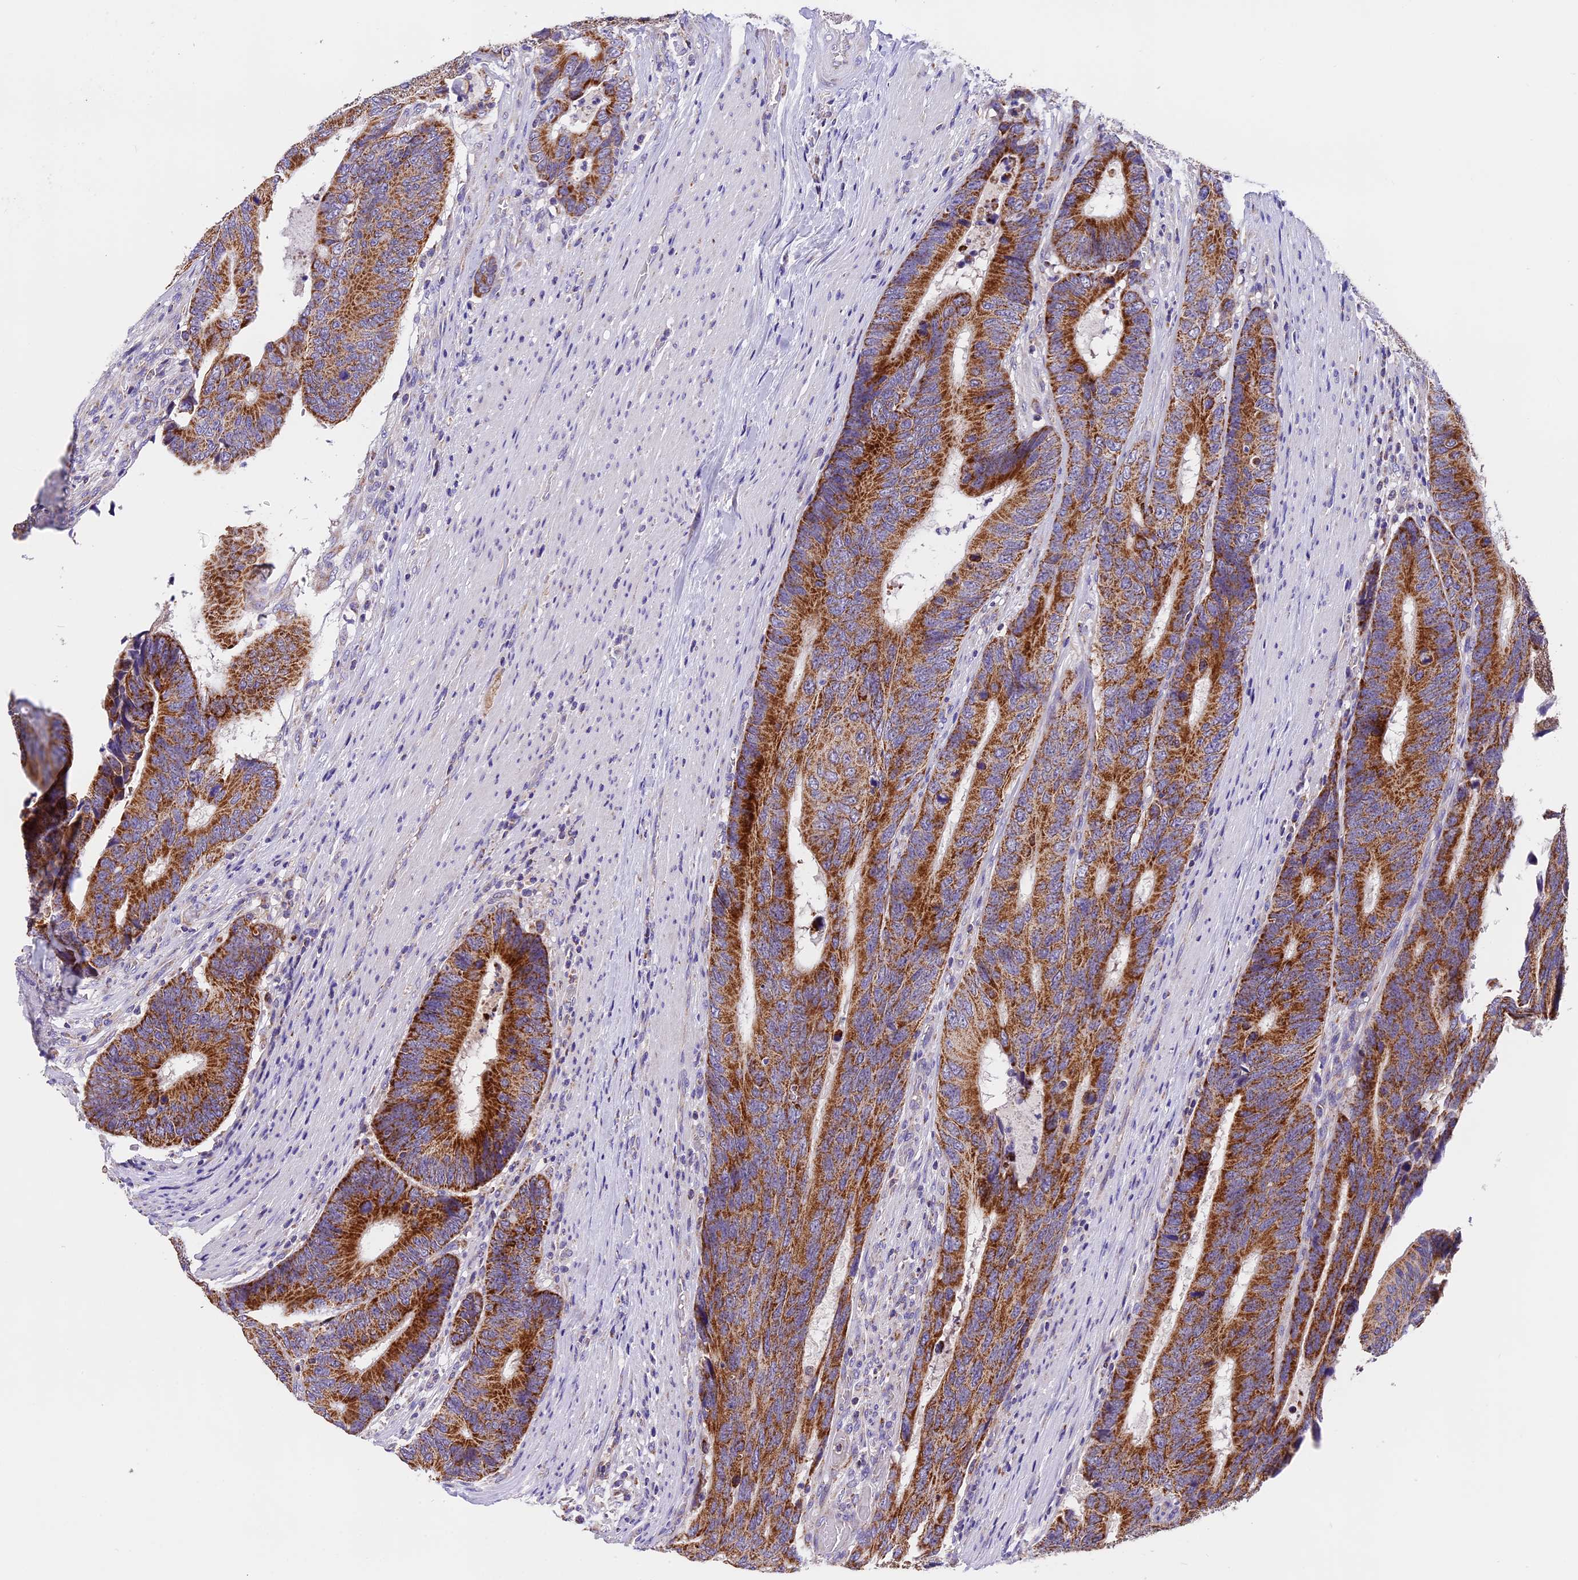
{"staining": {"intensity": "moderate", "quantity": ">75%", "location": "cytoplasmic/membranous"}, "tissue": "colorectal cancer", "cell_type": "Tumor cells", "image_type": "cancer", "snomed": [{"axis": "morphology", "description": "Adenocarcinoma, NOS"}, {"axis": "topography", "description": "Colon"}], "caption": "Protein staining by immunohistochemistry (IHC) exhibits moderate cytoplasmic/membranous staining in approximately >75% of tumor cells in colorectal cancer (adenocarcinoma).", "gene": "MGME1", "patient": {"sex": "male", "age": 87}}